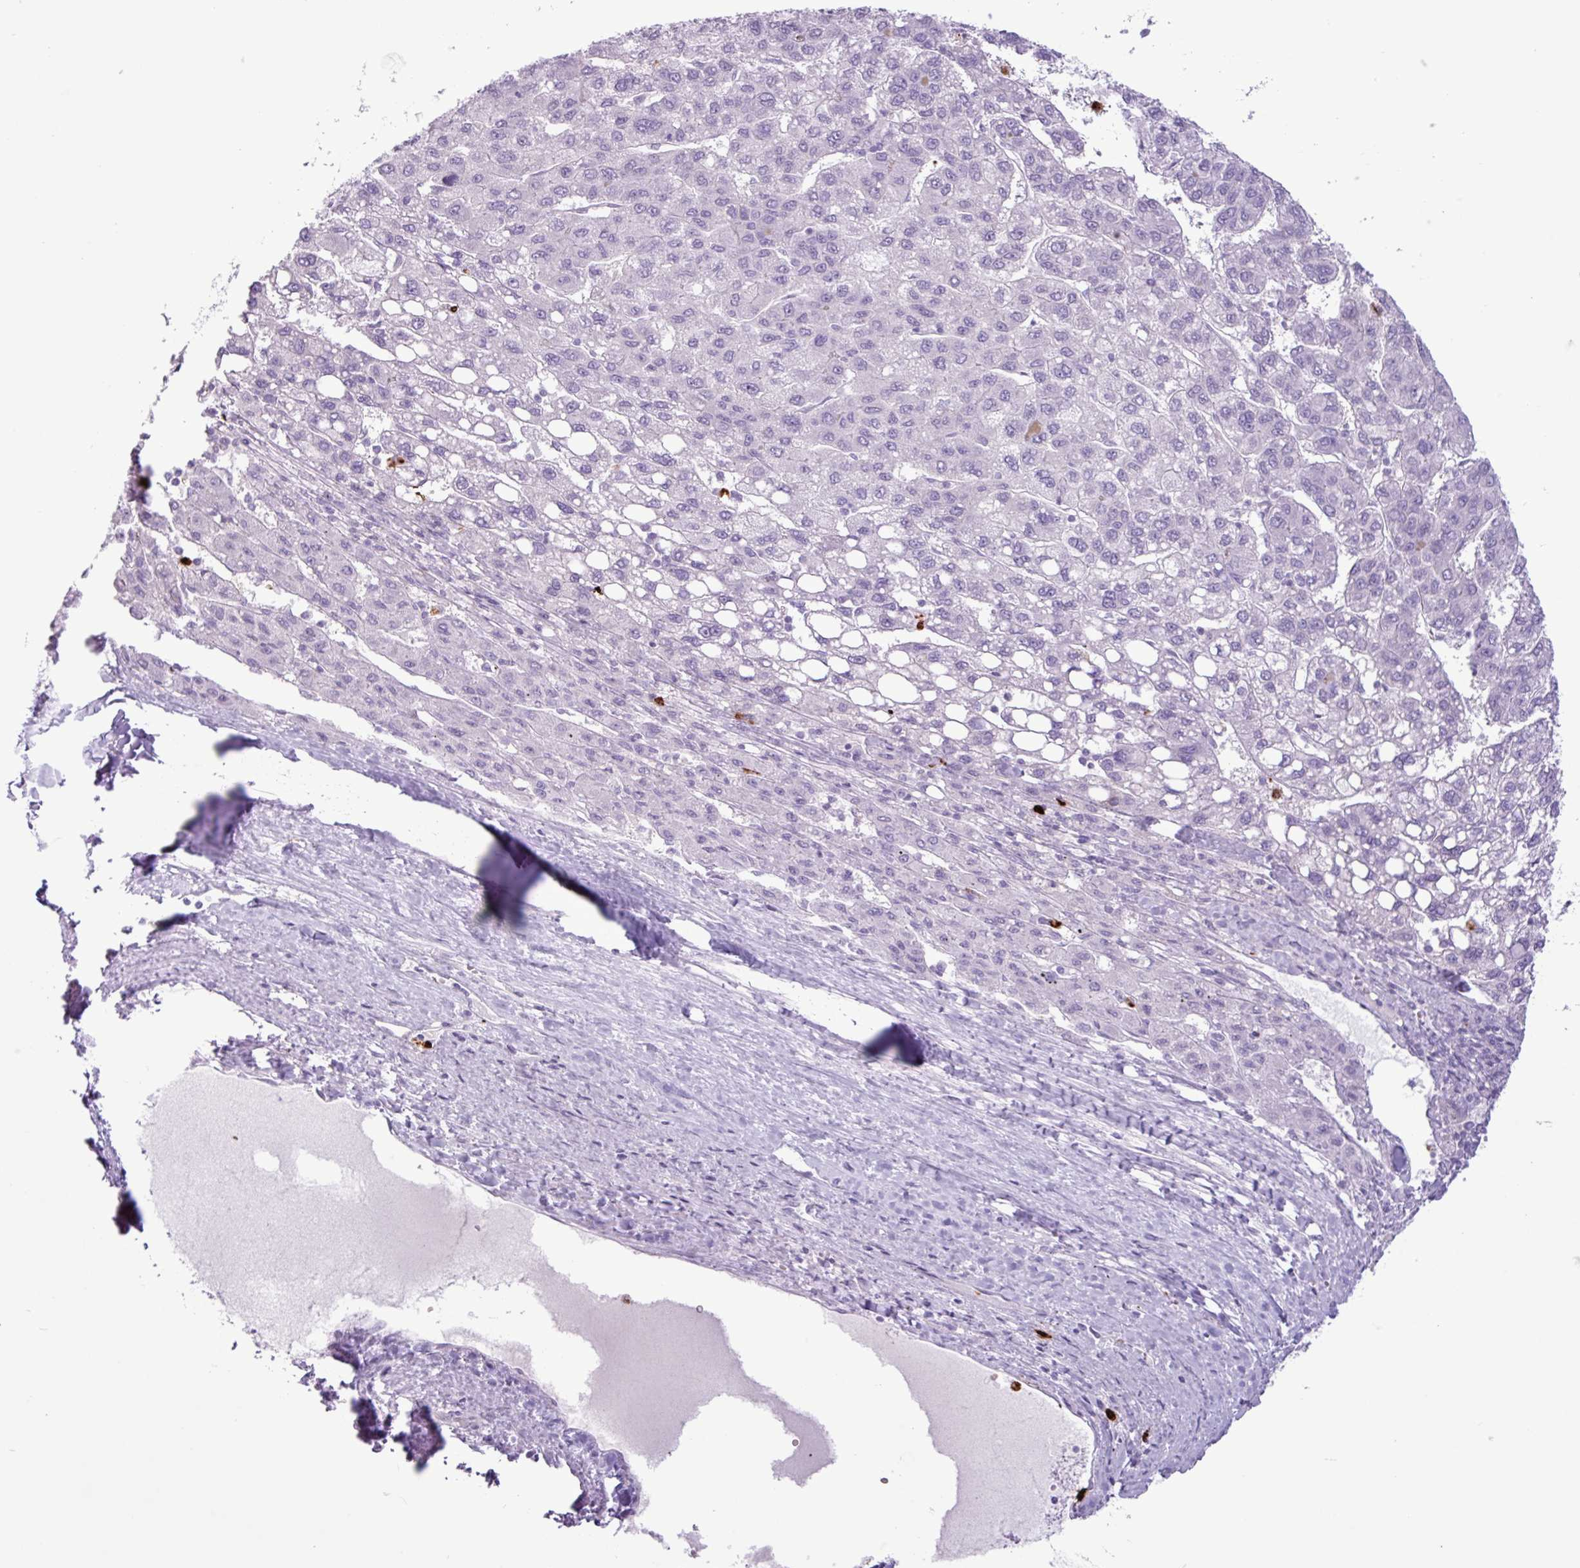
{"staining": {"intensity": "negative", "quantity": "none", "location": "none"}, "tissue": "liver cancer", "cell_type": "Tumor cells", "image_type": "cancer", "snomed": [{"axis": "morphology", "description": "Carcinoma, Hepatocellular, NOS"}, {"axis": "topography", "description": "Liver"}], "caption": "The micrograph reveals no significant expression in tumor cells of liver cancer. The staining was performed using DAB to visualize the protein expression in brown, while the nuclei were stained in blue with hematoxylin (Magnification: 20x).", "gene": "TMEM178A", "patient": {"sex": "female", "age": 82}}